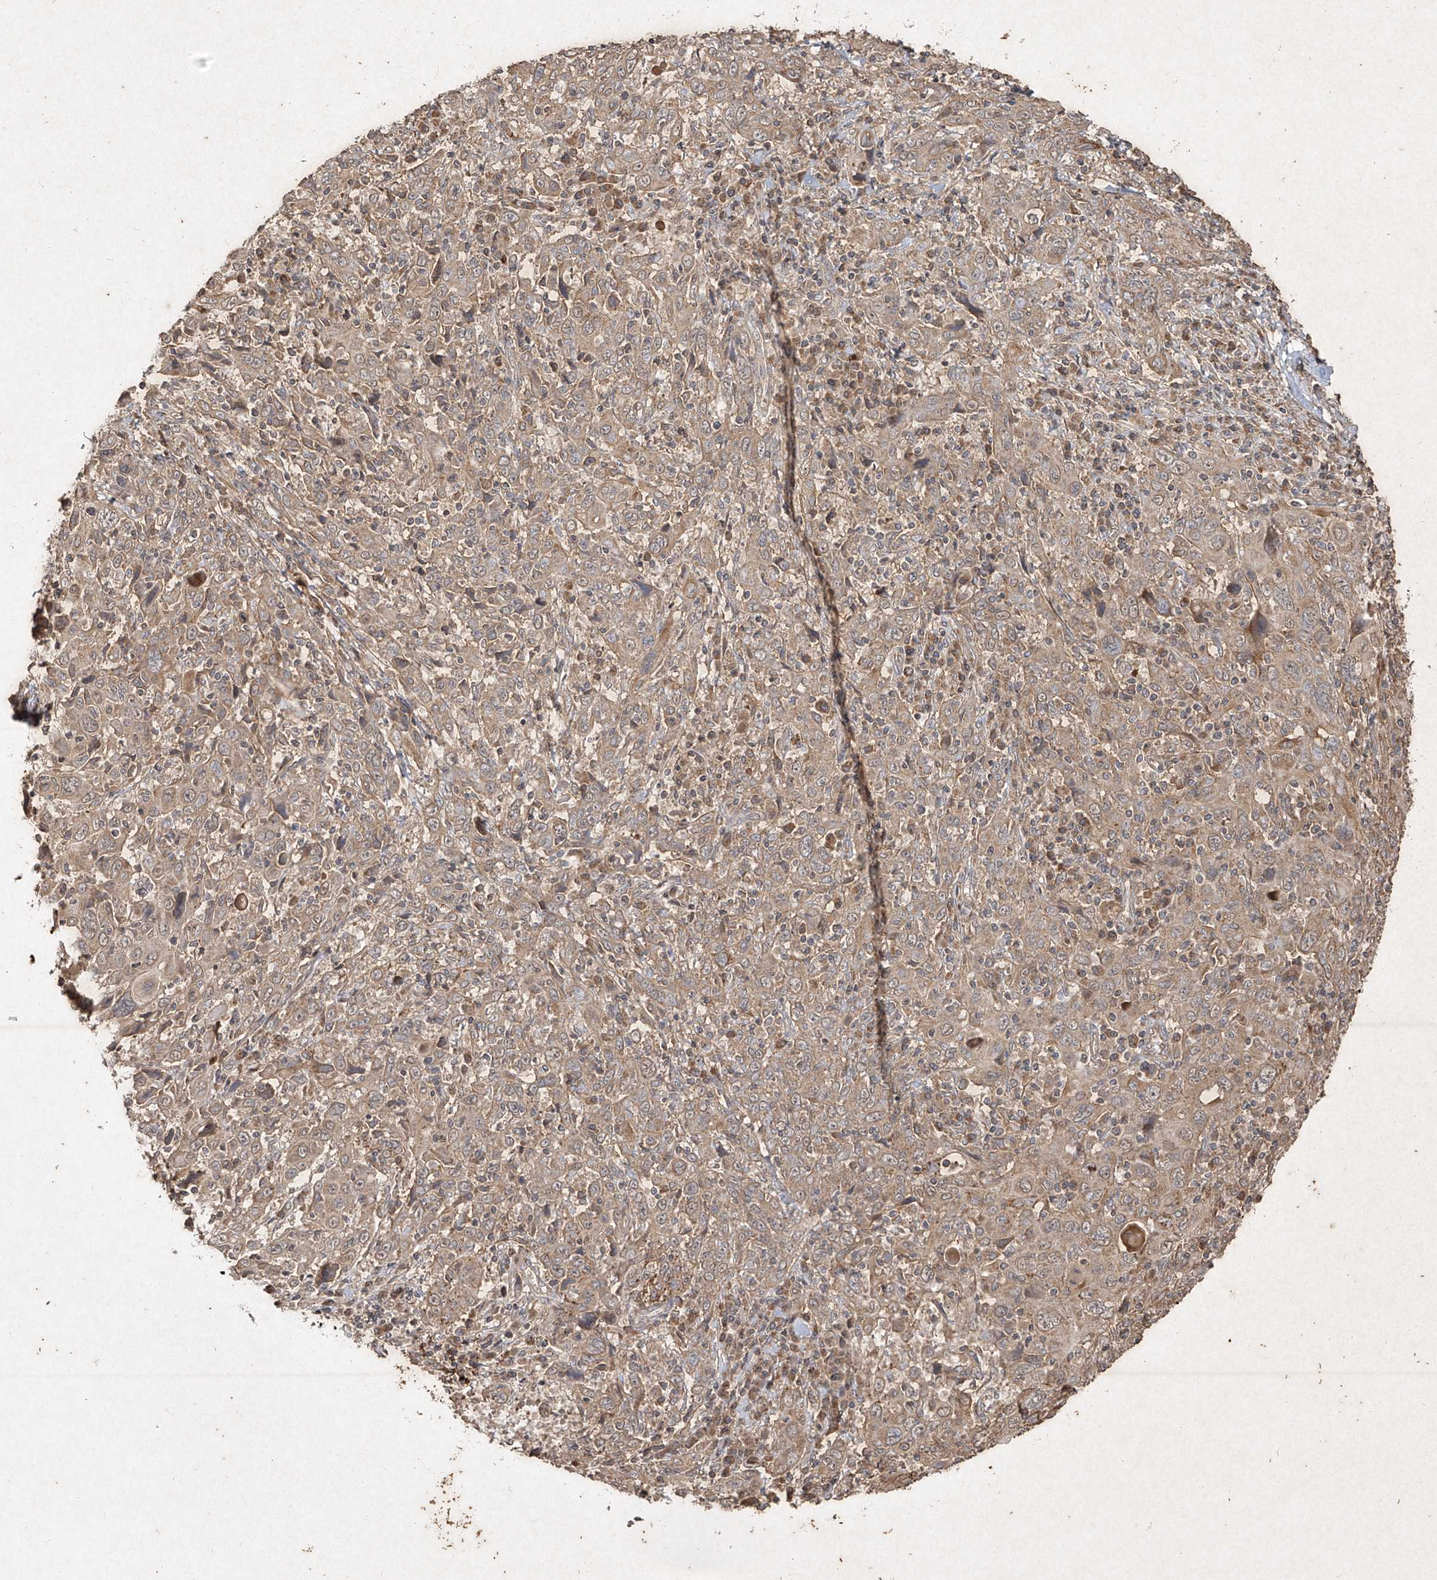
{"staining": {"intensity": "weak", "quantity": ">75%", "location": "cytoplasmic/membranous"}, "tissue": "cervical cancer", "cell_type": "Tumor cells", "image_type": "cancer", "snomed": [{"axis": "morphology", "description": "Squamous cell carcinoma, NOS"}, {"axis": "topography", "description": "Cervix"}], "caption": "Immunohistochemical staining of human cervical squamous cell carcinoma displays weak cytoplasmic/membranous protein staining in about >75% of tumor cells.", "gene": "ABCD3", "patient": {"sex": "female", "age": 46}}